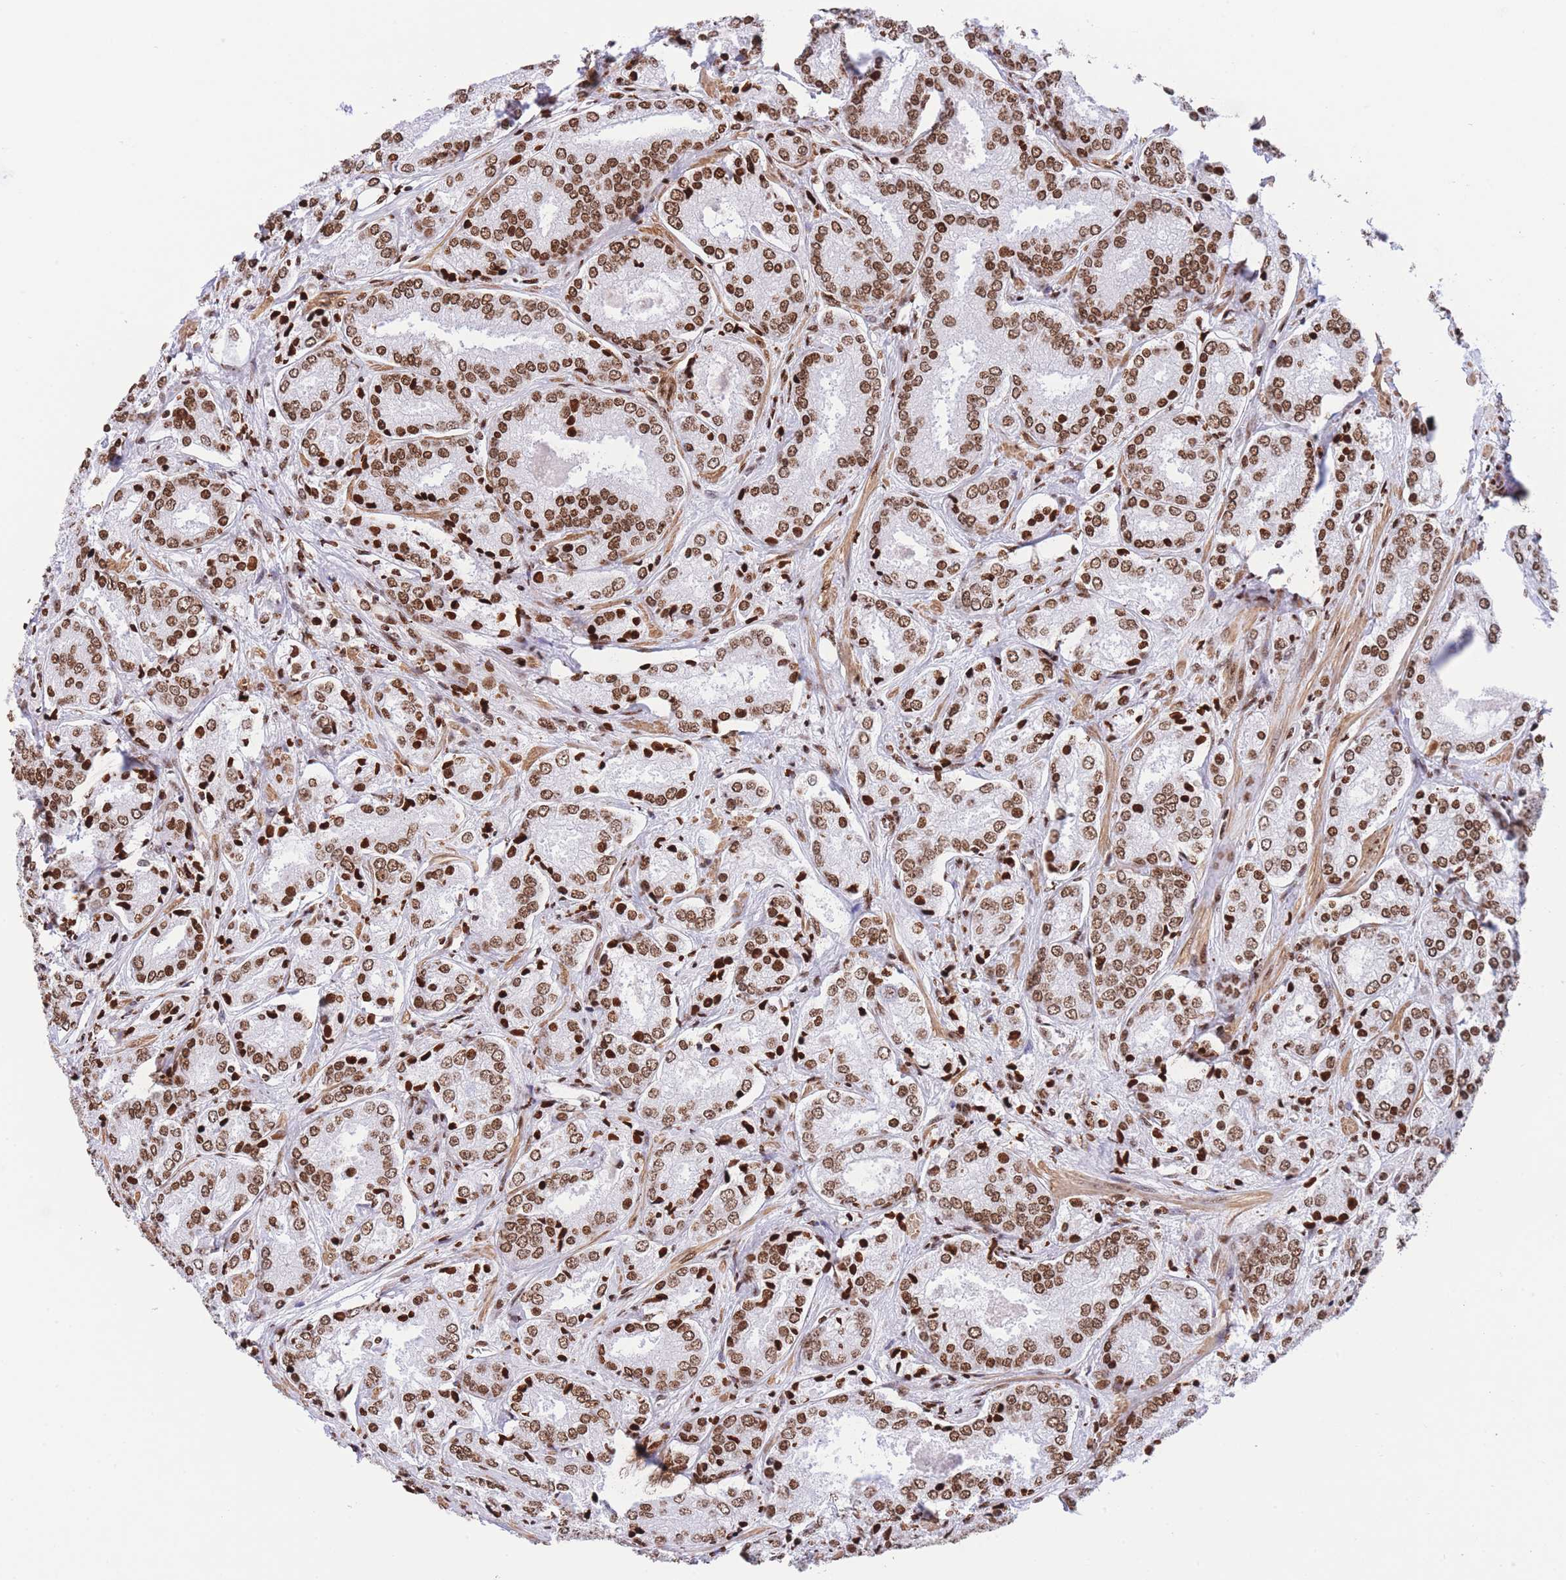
{"staining": {"intensity": "strong", "quantity": ">75%", "location": "nuclear"}, "tissue": "prostate cancer", "cell_type": "Tumor cells", "image_type": "cancer", "snomed": [{"axis": "morphology", "description": "Adenocarcinoma, High grade"}, {"axis": "topography", "description": "Prostate"}], "caption": "Prostate adenocarcinoma (high-grade) tissue displays strong nuclear positivity in approximately >75% of tumor cells, visualized by immunohistochemistry. The protein of interest is shown in brown color, while the nuclei are stained blue.", "gene": "H2BC11", "patient": {"sex": "male", "age": 63}}